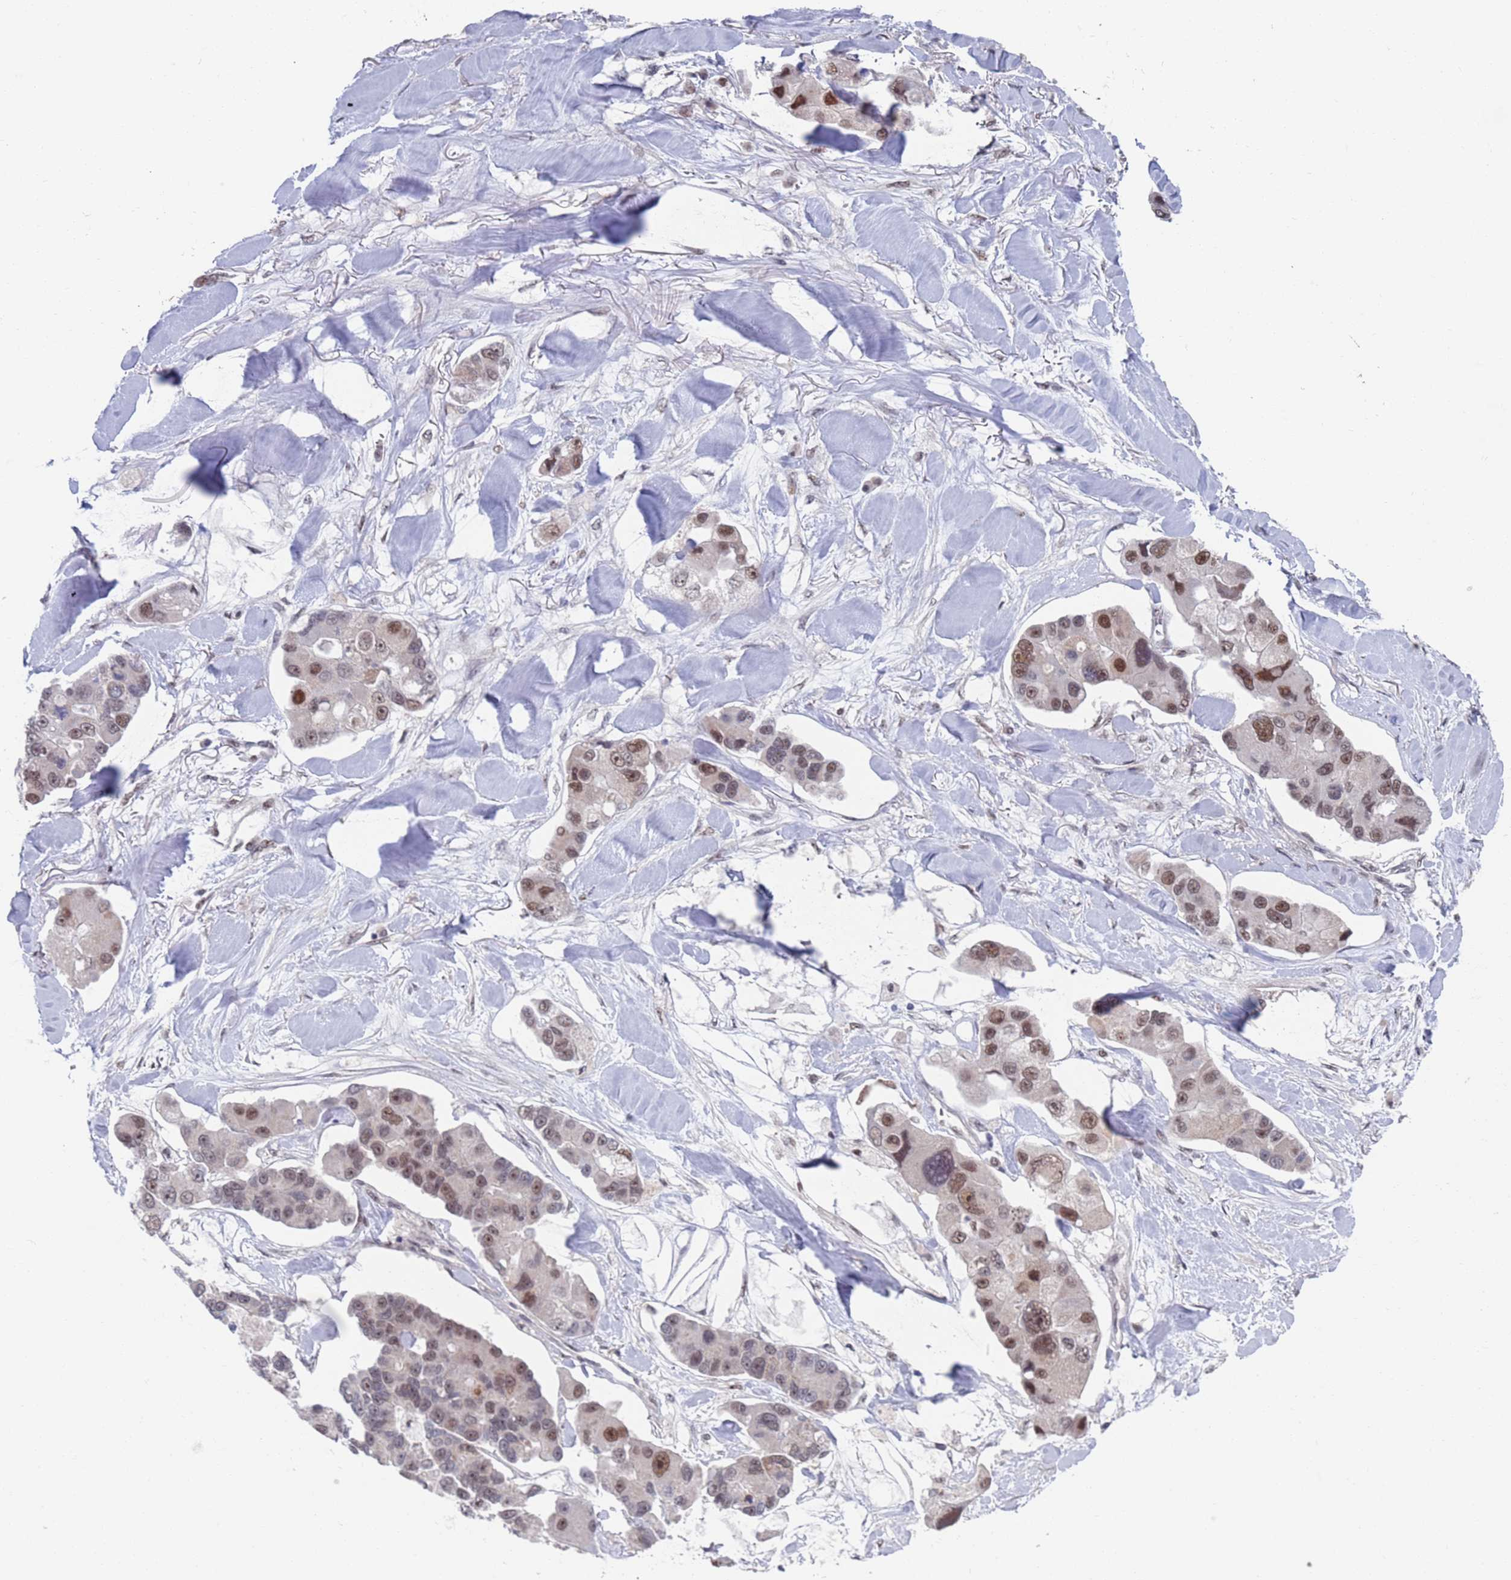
{"staining": {"intensity": "moderate", "quantity": ">75%", "location": "nuclear"}, "tissue": "lung cancer", "cell_type": "Tumor cells", "image_type": "cancer", "snomed": [{"axis": "morphology", "description": "Adenocarcinoma, NOS"}, {"axis": "topography", "description": "Lung"}], "caption": "Protein staining of lung cancer tissue shows moderate nuclear expression in approximately >75% of tumor cells.", "gene": "RPP25", "patient": {"sex": "female", "age": 54}}